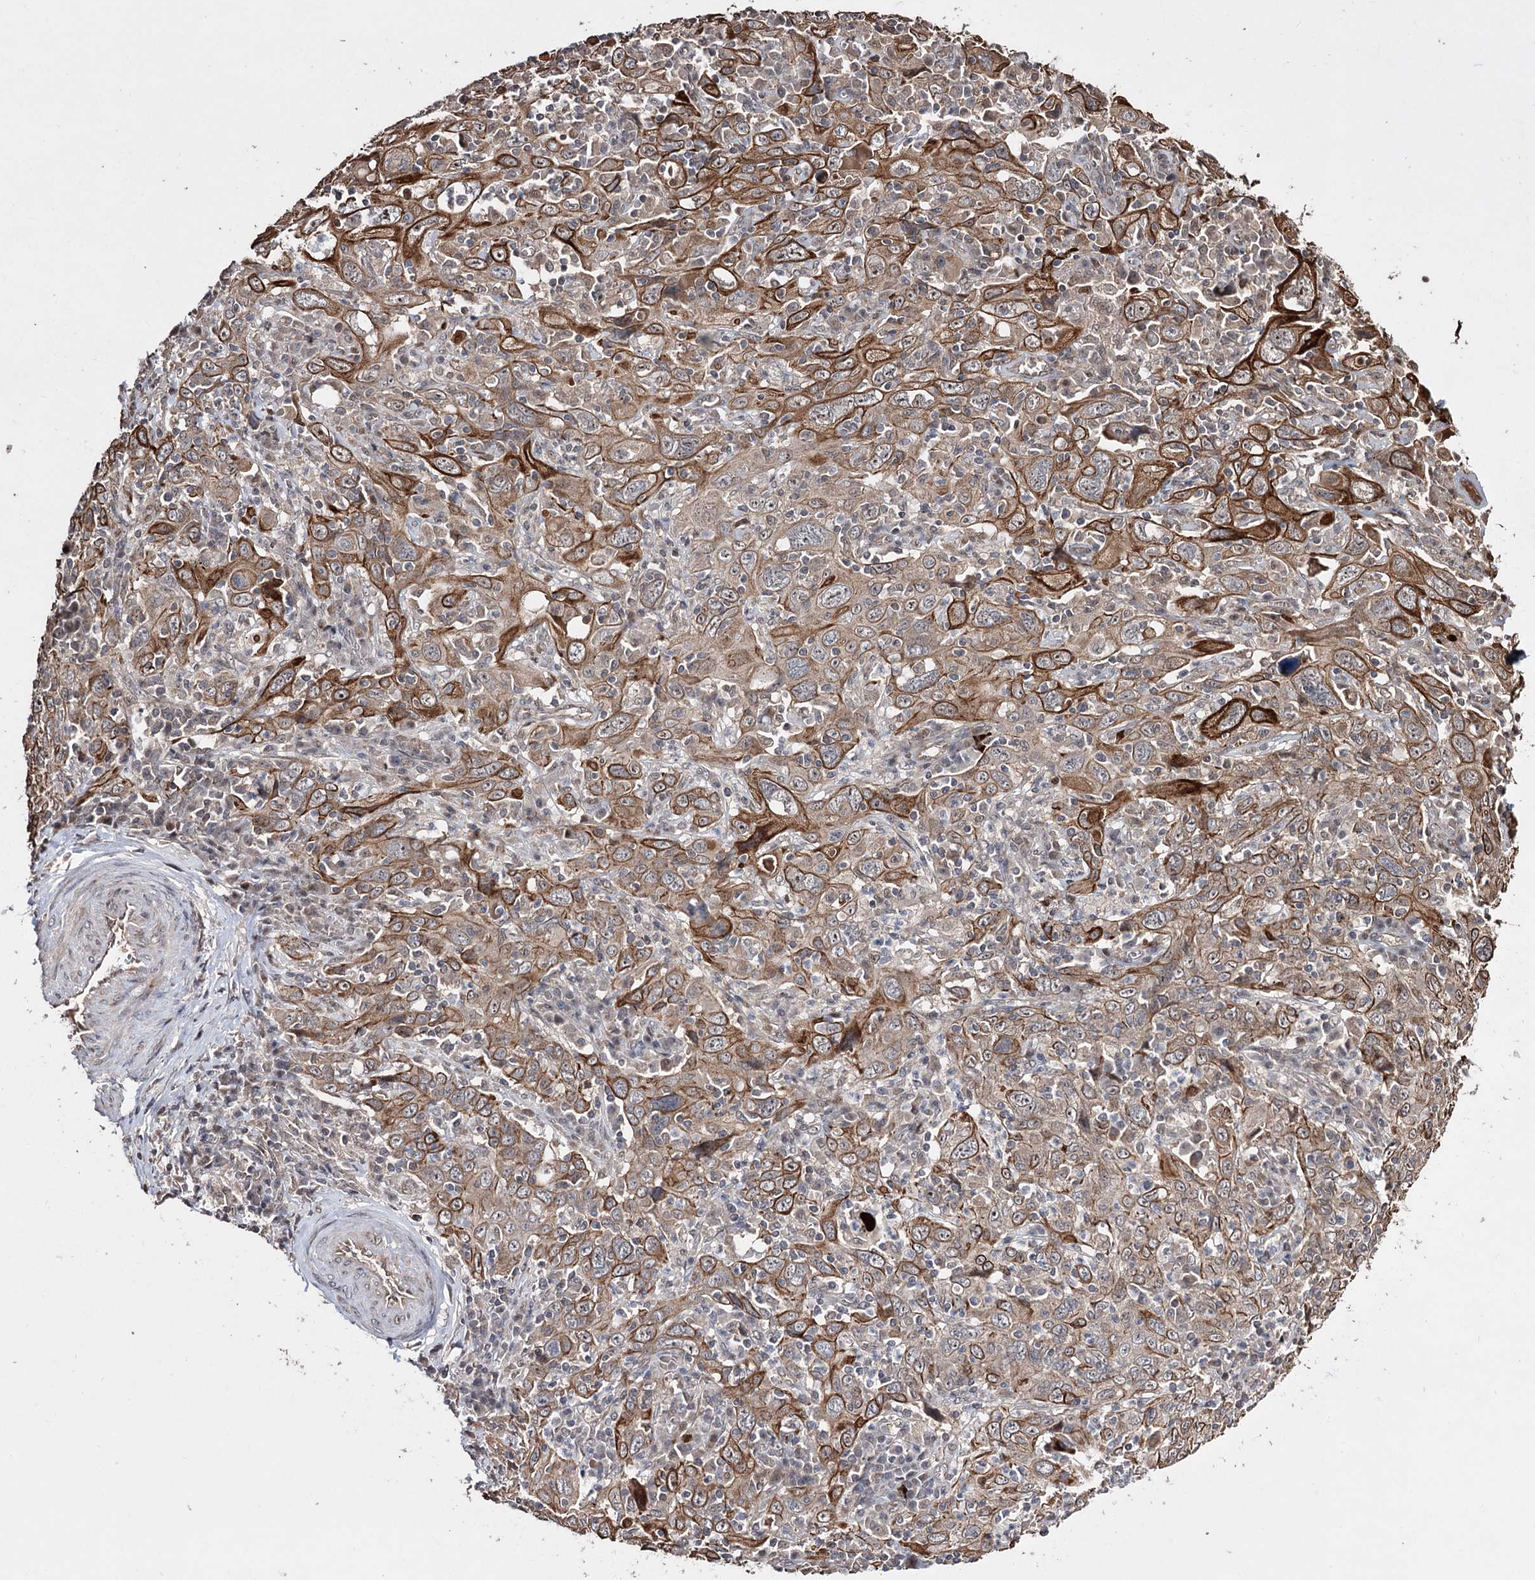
{"staining": {"intensity": "moderate", "quantity": ">75%", "location": "cytoplasmic/membranous"}, "tissue": "cervical cancer", "cell_type": "Tumor cells", "image_type": "cancer", "snomed": [{"axis": "morphology", "description": "Squamous cell carcinoma, NOS"}, {"axis": "topography", "description": "Cervix"}], "caption": "Protein staining displays moderate cytoplasmic/membranous positivity in about >75% of tumor cells in cervical cancer. The staining was performed using DAB (3,3'-diaminobenzidine) to visualize the protein expression in brown, while the nuclei were stained in blue with hematoxylin (Magnification: 20x).", "gene": "CPNE8", "patient": {"sex": "female", "age": 46}}